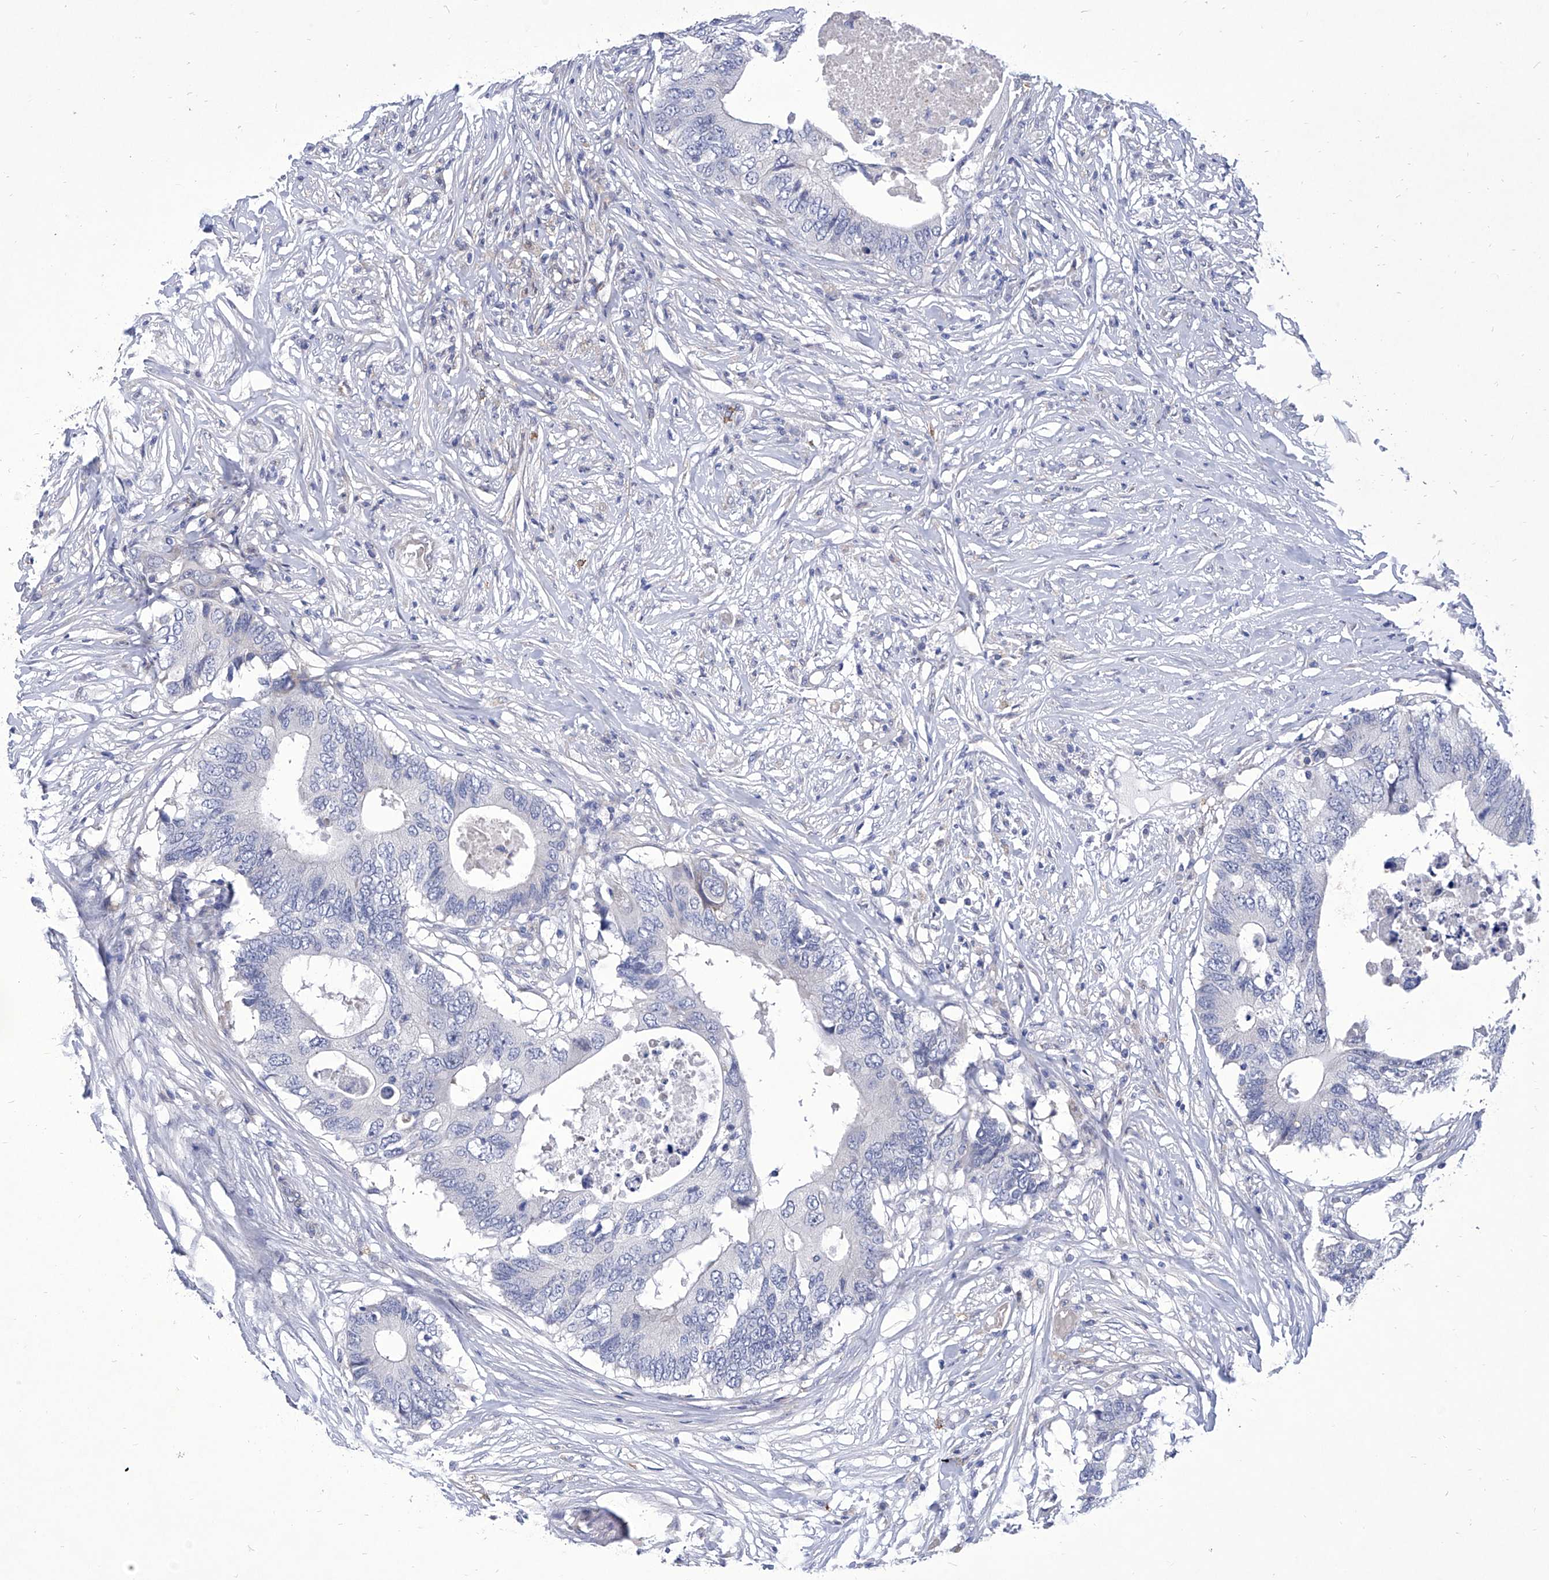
{"staining": {"intensity": "negative", "quantity": "none", "location": "none"}, "tissue": "colorectal cancer", "cell_type": "Tumor cells", "image_type": "cancer", "snomed": [{"axis": "morphology", "description": "Adenocarcinoma, NOS"}, {"axis": "topography", "description": "Colon"}], "caption": "Colorectal adenocarcinoma was stained to show a protein in brown. There is no significant staining in tumor cells. (DAB IHC visualized using brightfield microscopy, high magnification).", "gene": "IFNL2", "patient": {"sex": "male", "age": 71}}